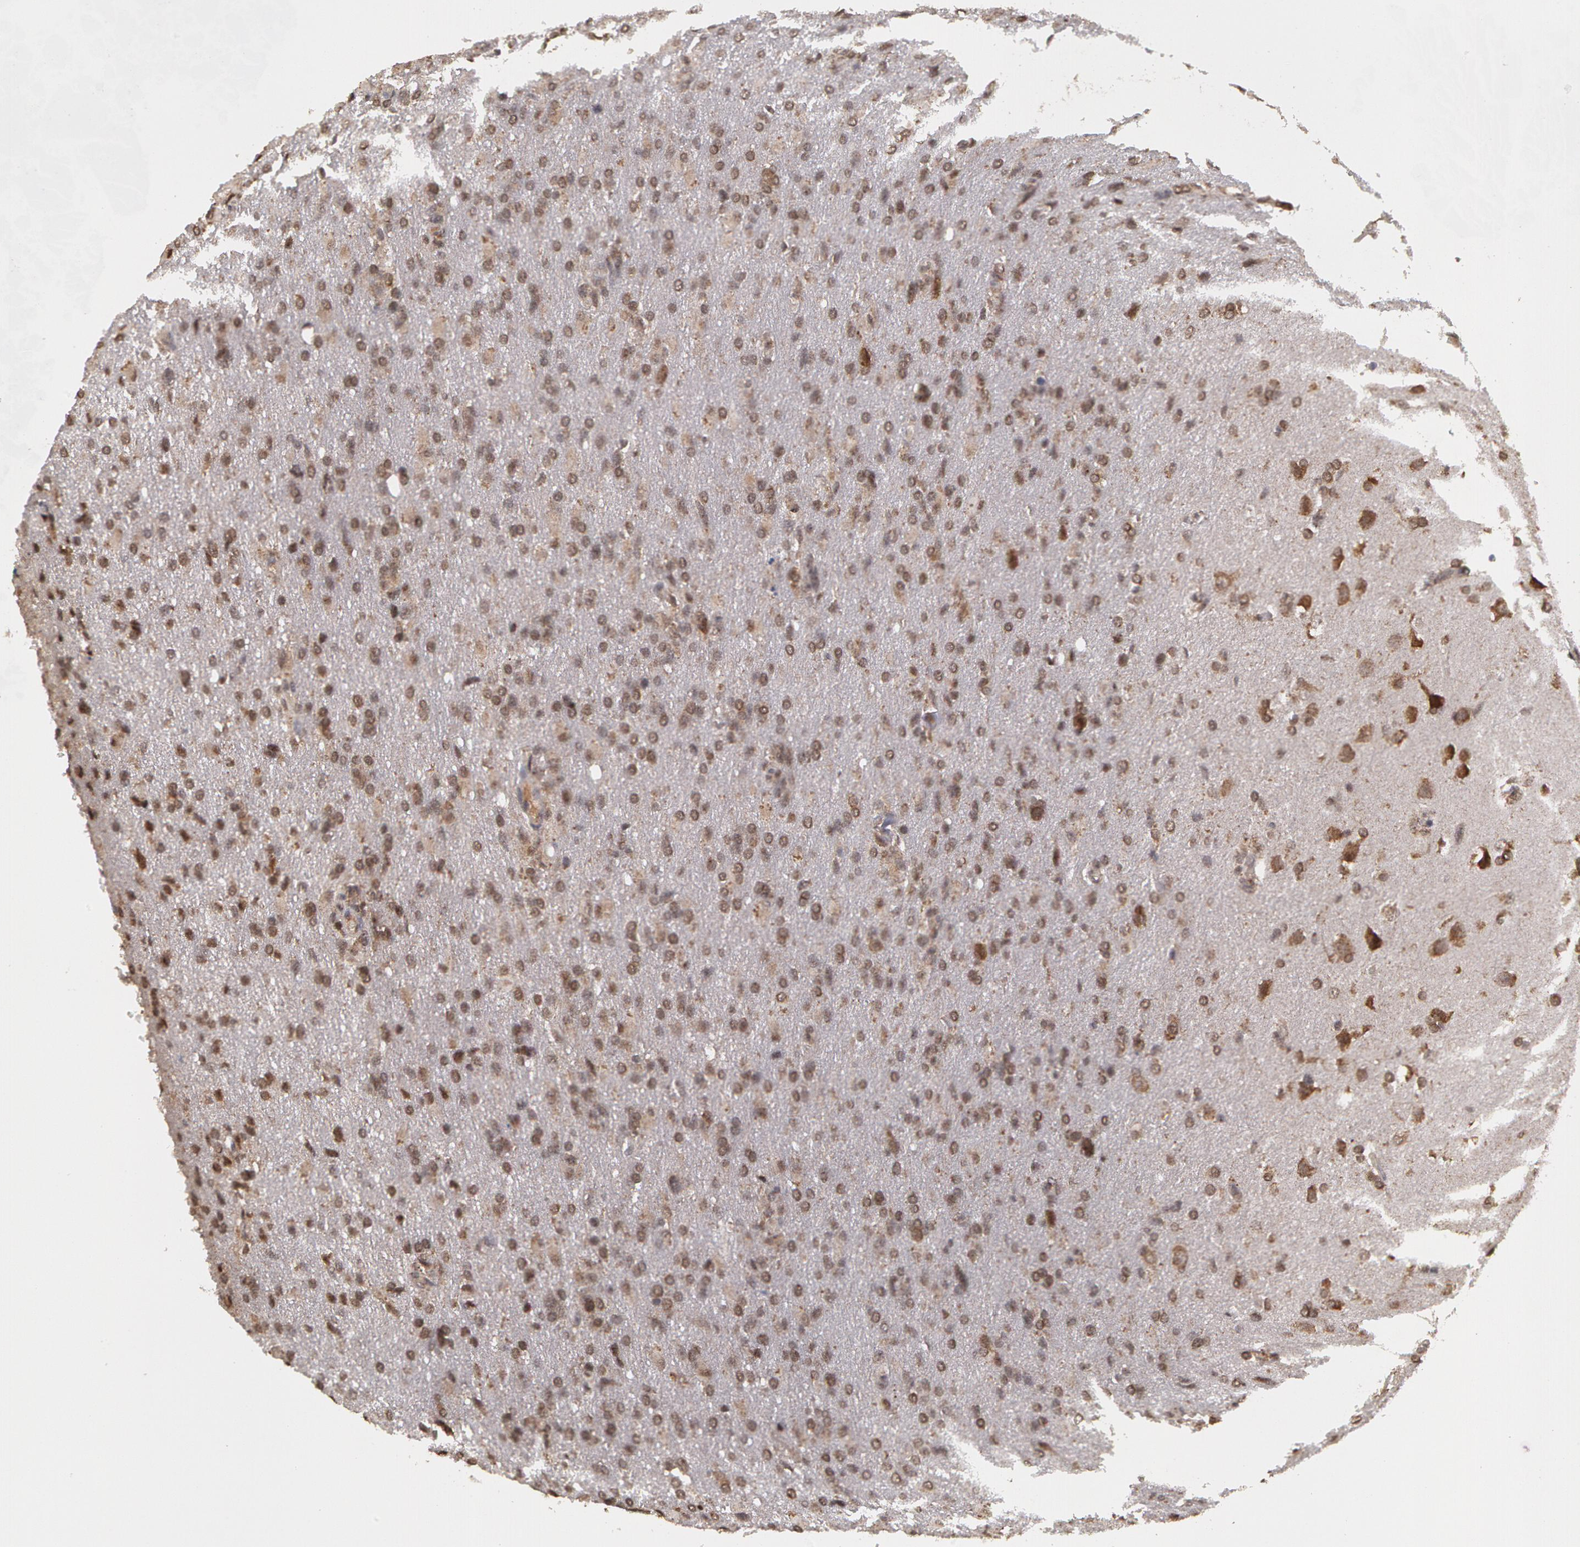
{"staining": {"intensity": "moderate", "quantity": "25%-75%", "location": "cytoplasmic/membranous"}, "tissue": "glioma", "cell_type": "Tumor cells", "image_type": "cancer", "snomed": [{"axis": "morphology", "description": "Glioma, malignant, High grade"}, {"axis": "topography", "description": "Brain"}], "caption": "DAB (3,3'-diaminobenzidine) immunohistochemical staining of glioma demonstrates moderate cytoplasmic/membranous protein expression in about 25%-75% of tumor cells.", "gene": "GLIS1", "patient": {"sex": "male", "age": 68}}